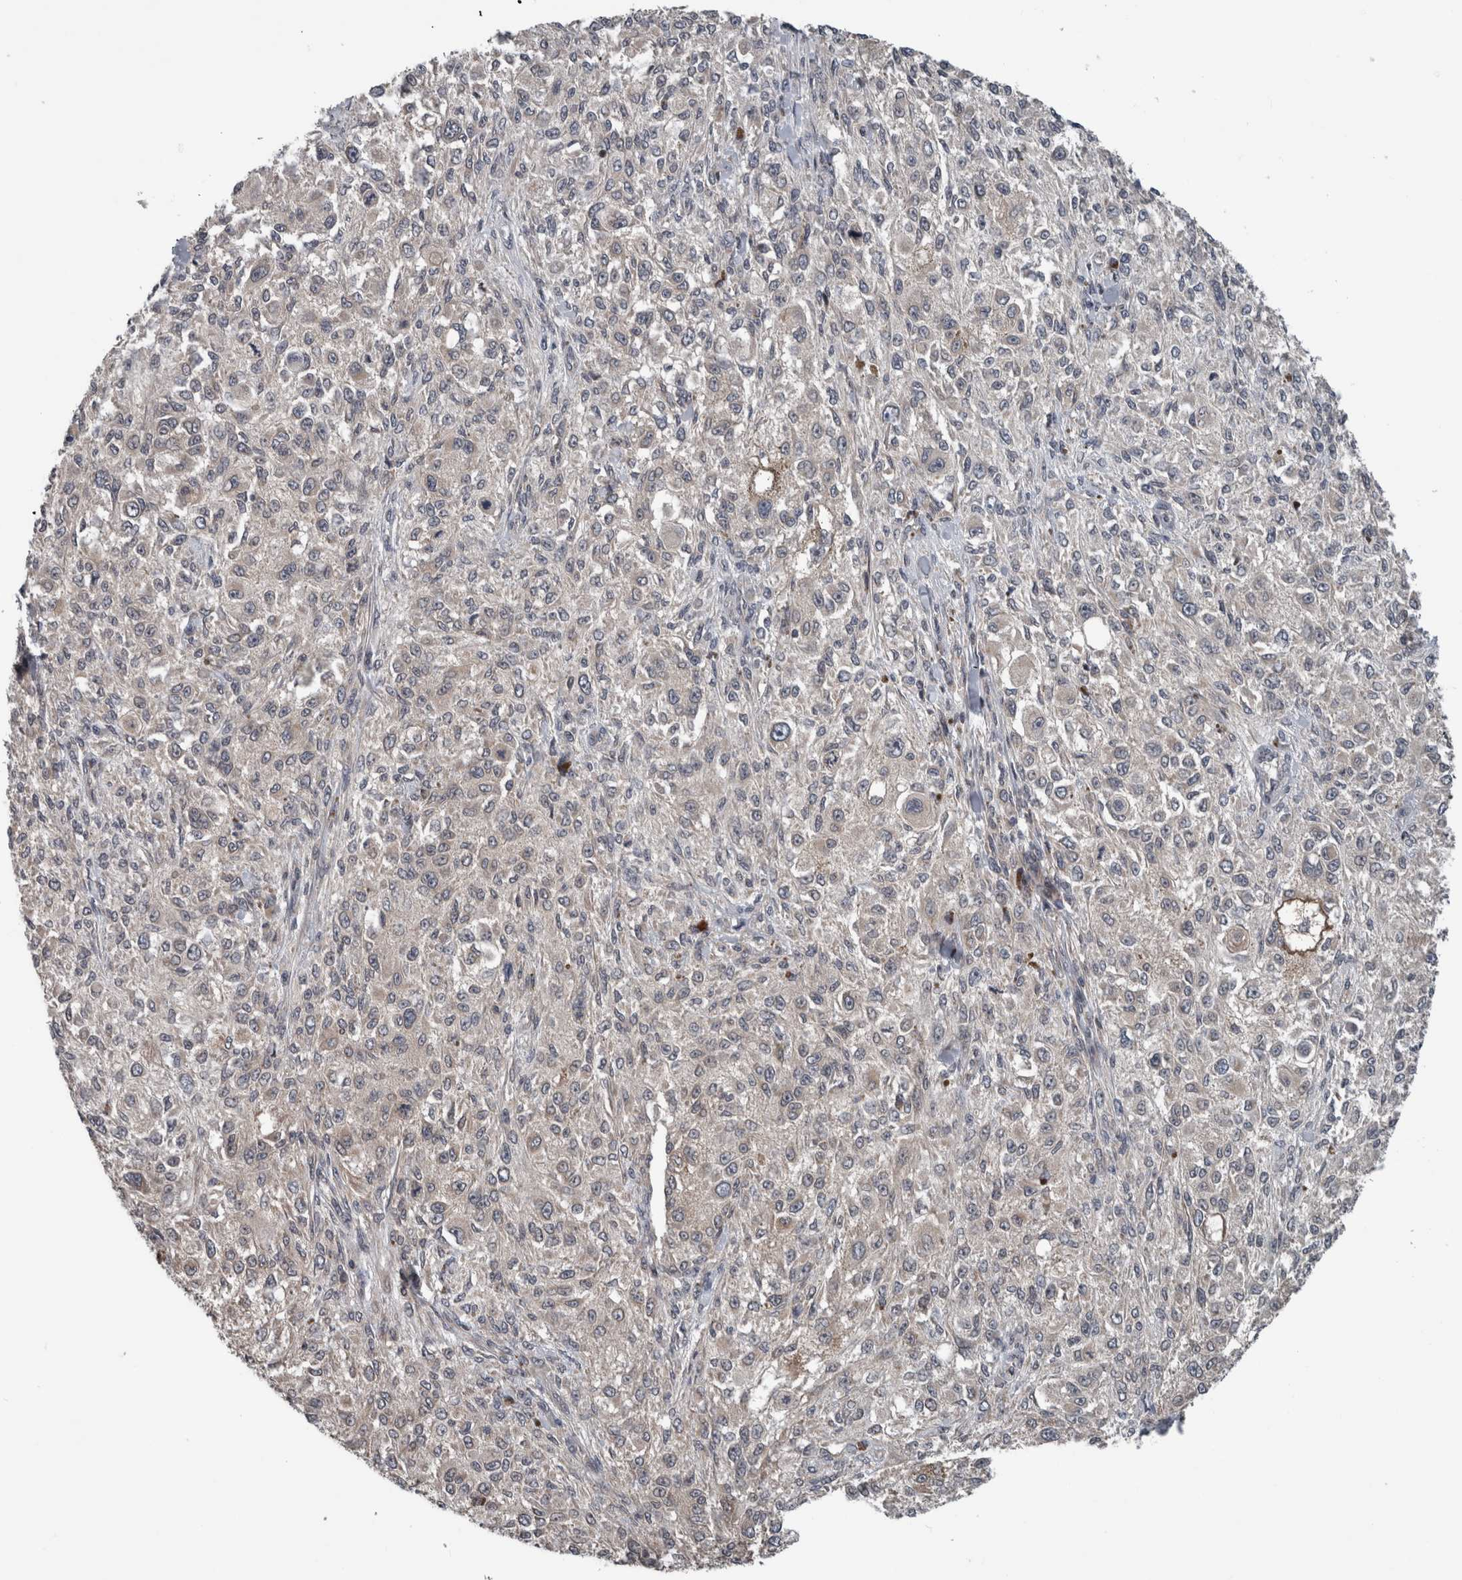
{"staining": {"intensity": "weak", "quantity": "<25%", "location": "cytoplasmic/membranous"}, "tissue": "melanoma", "cell_type": "Tumor cells", "image_type": "cancer", "snomed": [{"axis": "morphology", "description": "Necrosis, NOS"}, {"axis": "morphology", "description": "Malignant melanoma, NOS"}, {"axis": "topography", "description": "Skin"}], "caption": "Immunohistochemistry (IHC) micrograph of human malignant melanoma stained for a protein (brown), which demonstrates no expression in tumor cells. (Immunohistochemistry (IHC), brightfield microscopy, high magnification).", "gene": "ENY2", "patient": {"sex": "female", "age": 87}}